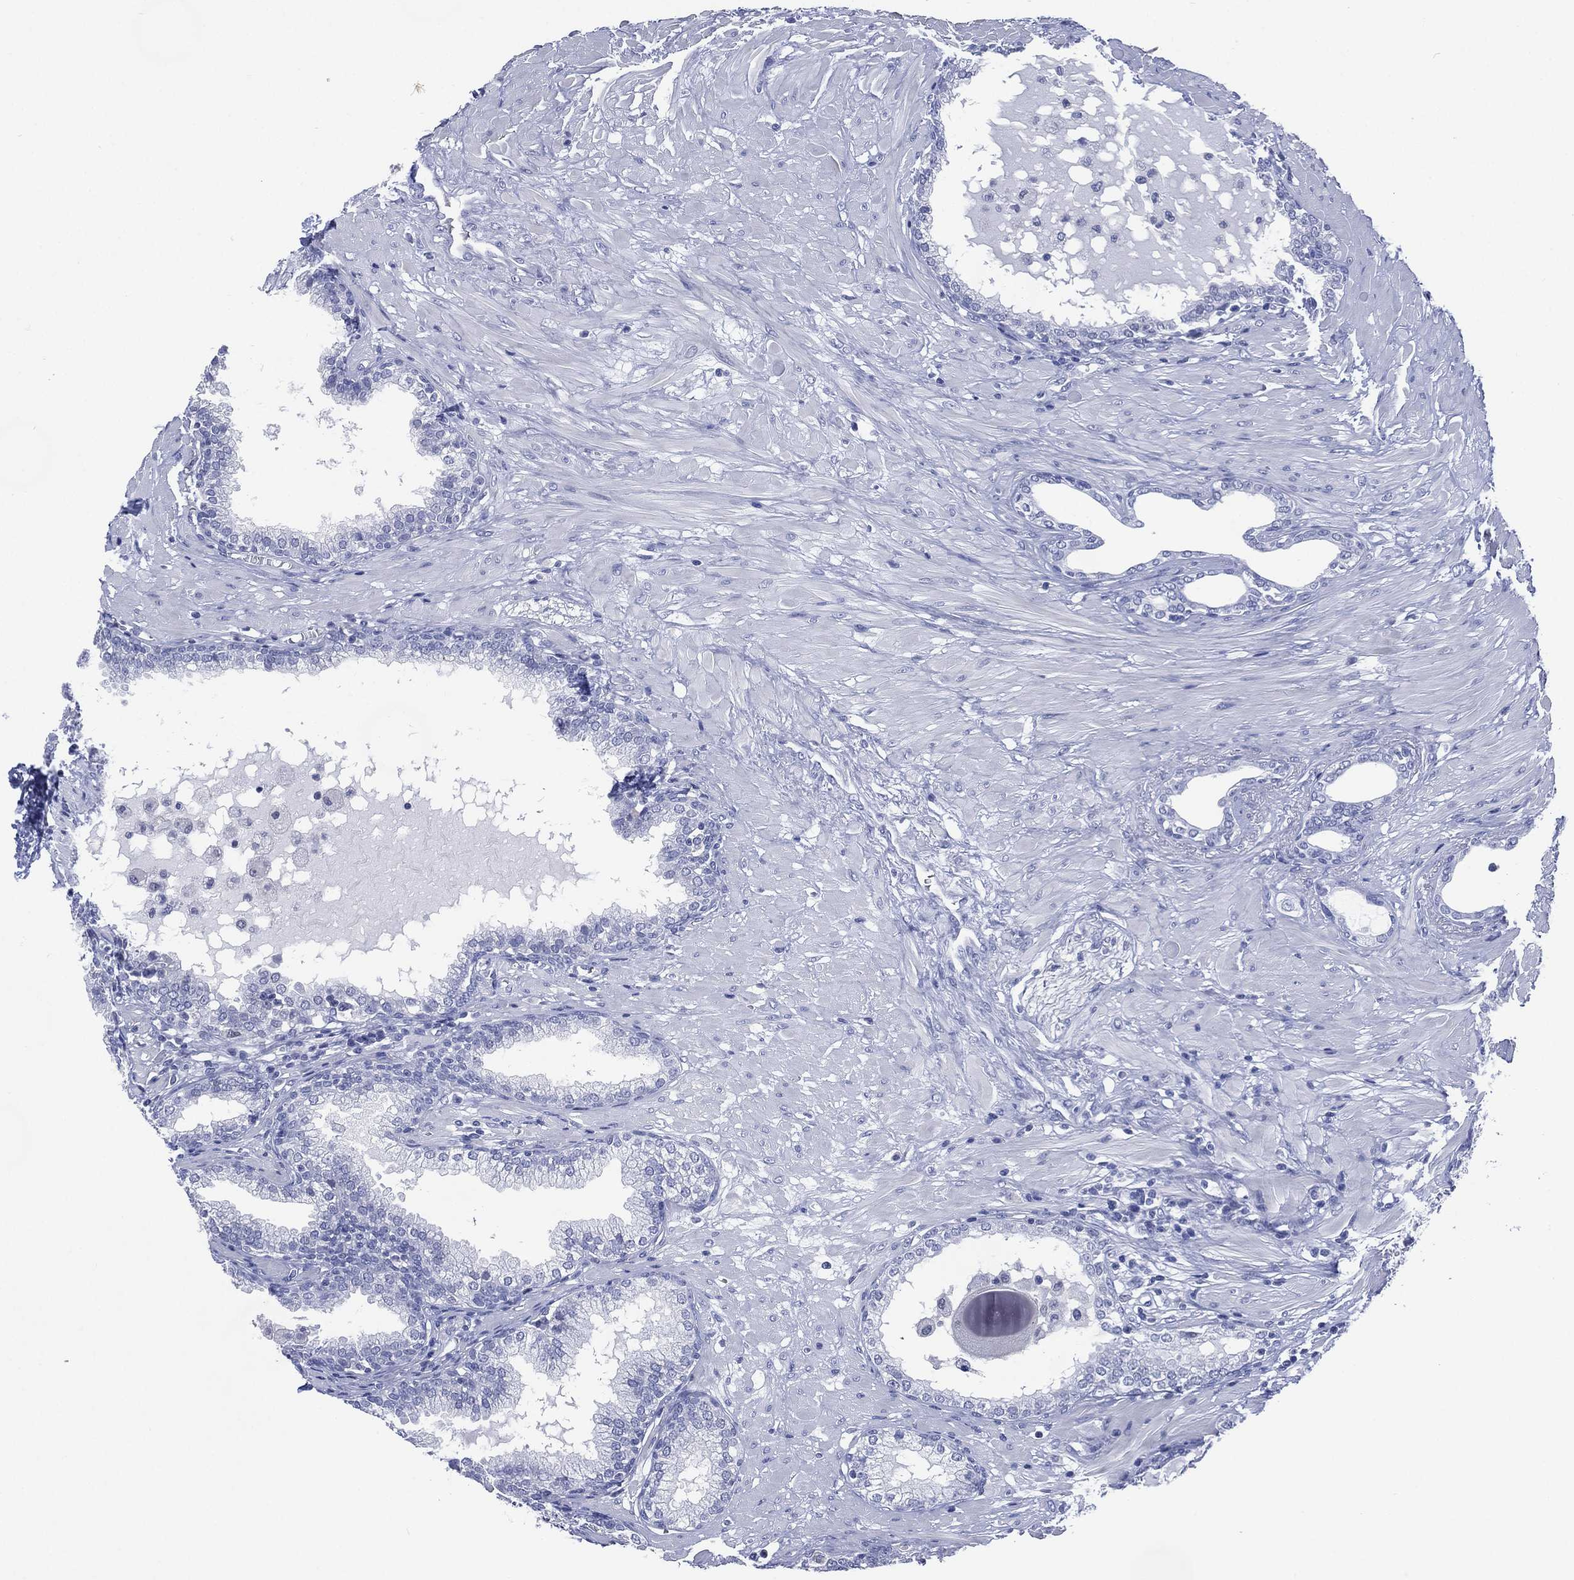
{"staining": {"intensity": "negative", "quantity": "none", "location": "none"}, "tissue": "prostate", "cell_type": "Glandular cells", "image_type": "normal", "snomed": [{"axis": "morphology", "description": "Normal tissue, NOS"}, {"axis": "topography", "description": "Prostate"}], "caption": "DAB (3,3'-diaminobenzidine) immunohistochemical staining of unremarkable prostate exhibits no significant expression in glandular cells.", "gene": "TMEM247", "patient": {"sex": "male", "age": 64}}